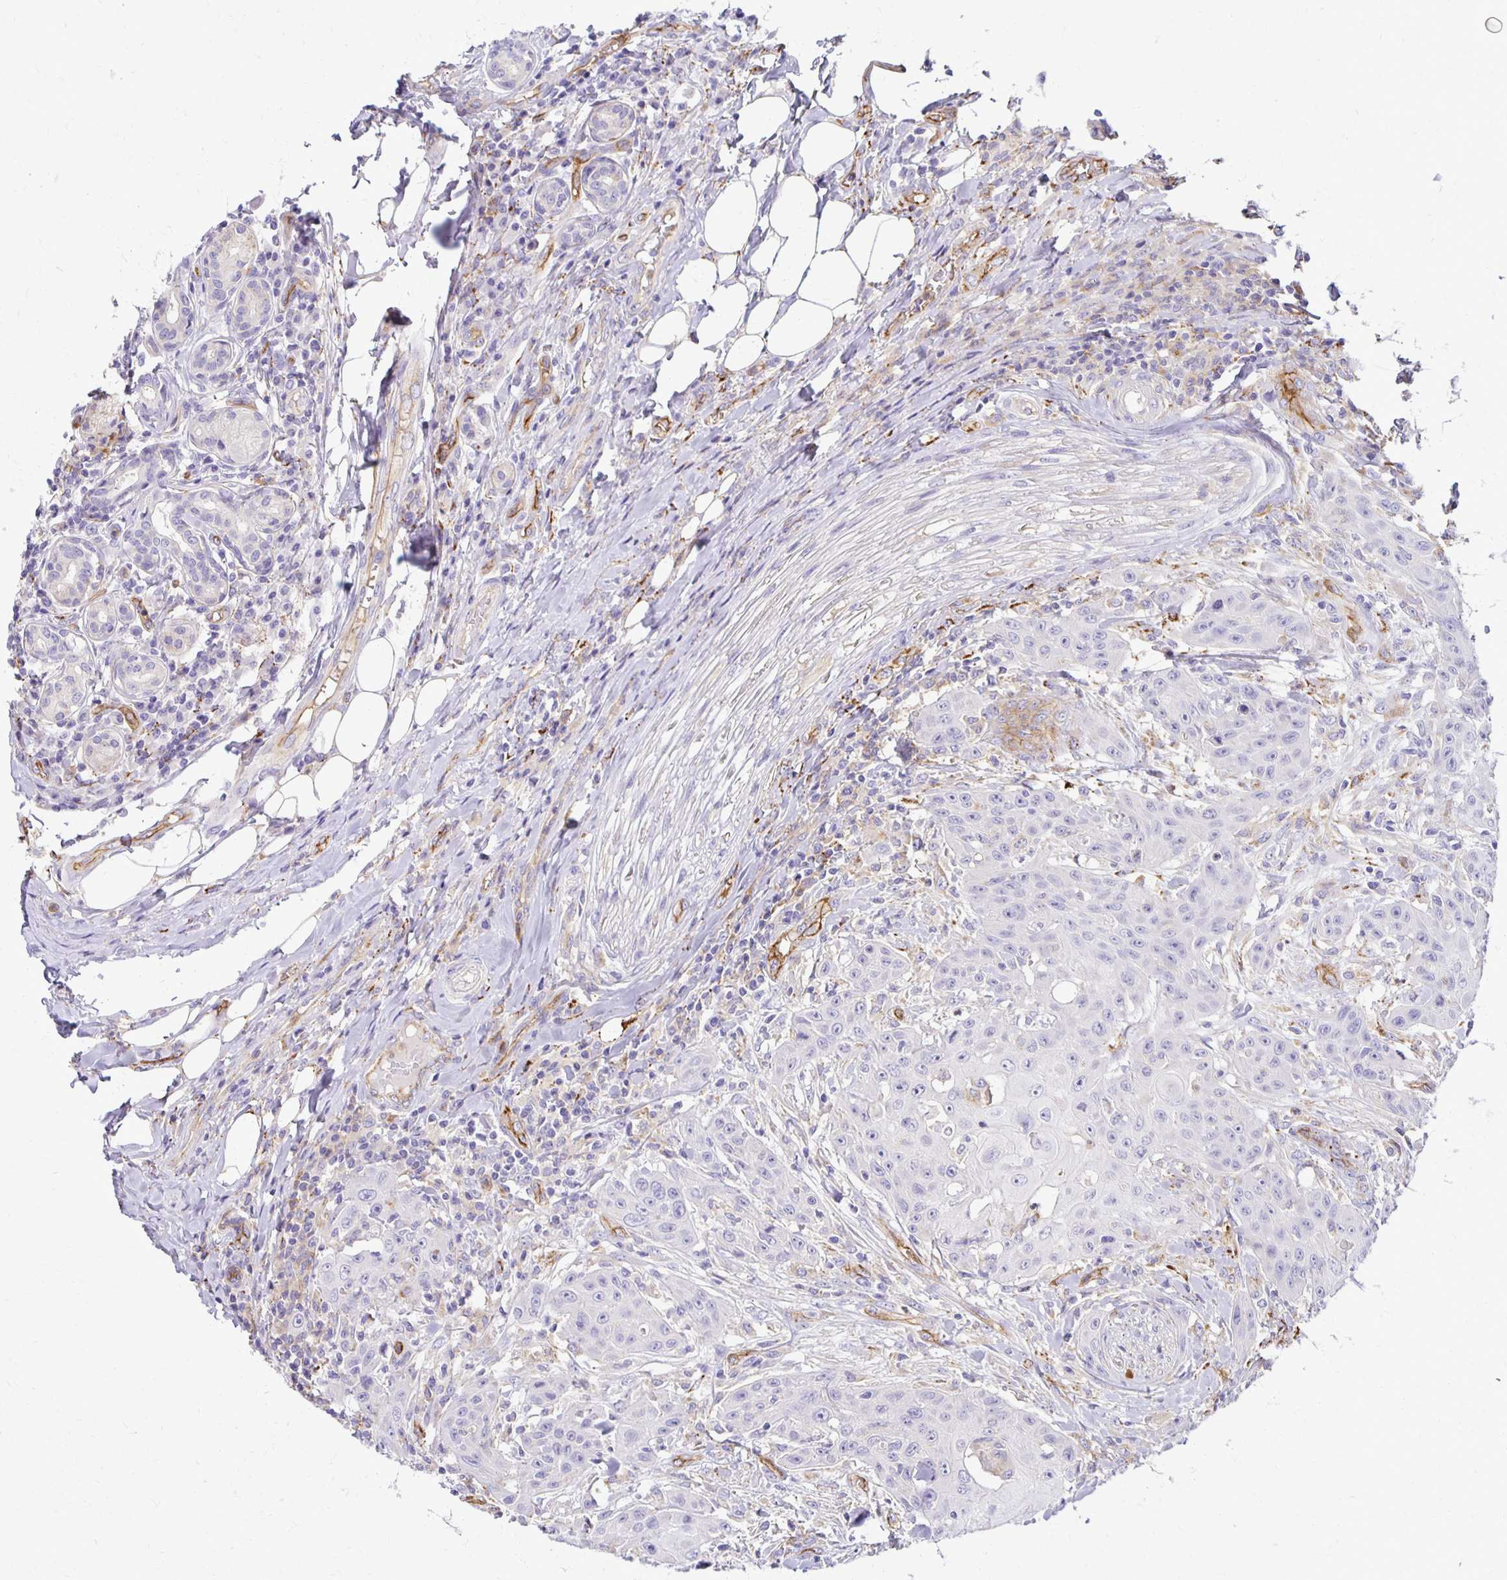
{"staining": {"intensity": "negative", "quantity": "none", "location": "none"}, "tissue": "head and neck cancer", "cell_type": "Tumor cells", "image_type": "cancer", "snomed": [{"axis": "morphology", "description": "Normal tissue, NOS"}, {"axis": "morphology", "description": "Squamous cell carcinoma, NOS"}, {"axis": "topography", "description": "Oral tissue"}, {"axis": "topography", "description": "Head-Neck"}], "caption": "Immunohistochemistry (IHC) of human head and neck squamous cell carcinoma exhibits no expression in tumor cells.", "gene": "TTYH1", "patient": {"sex": "female", "age": 55}}